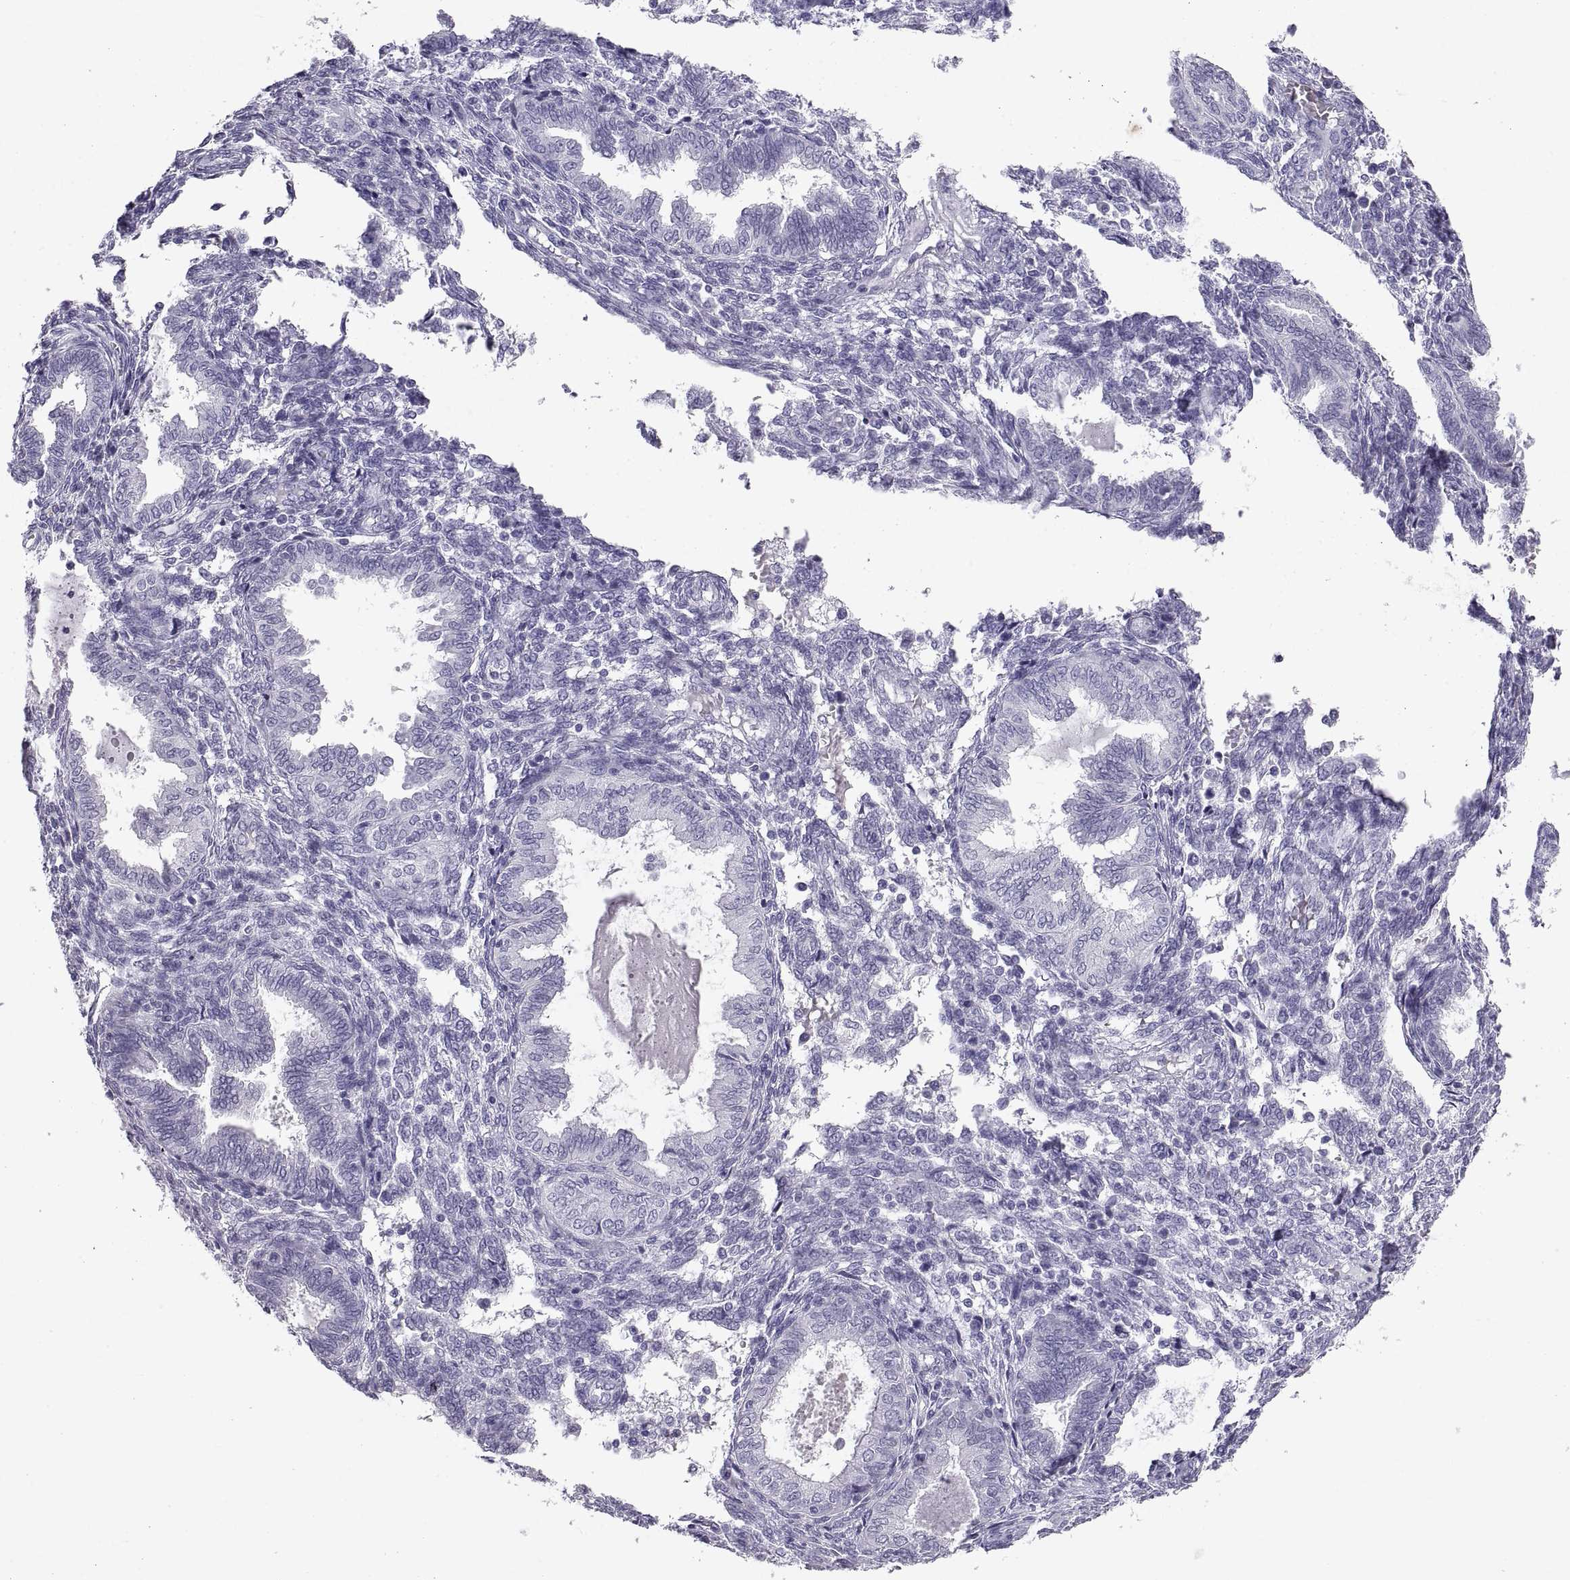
{"staining": {"intensity": "negative", "quantity": "none", "location": "none"}, "tissue": "endometrium", "cell_type": "Cells in endometrial stroma", "image_type": "normal", "snomed": [{"axis": "morphology", "description": "Normal tissue, NOS"}, {"axis": "topography", "description": "Endometrium"}], "caption": "The image shows no significant expression in cells in endometrial stroma of endometrium.", "gene": "RLBP1", "patient": {"sex": "female", "age": 42}}